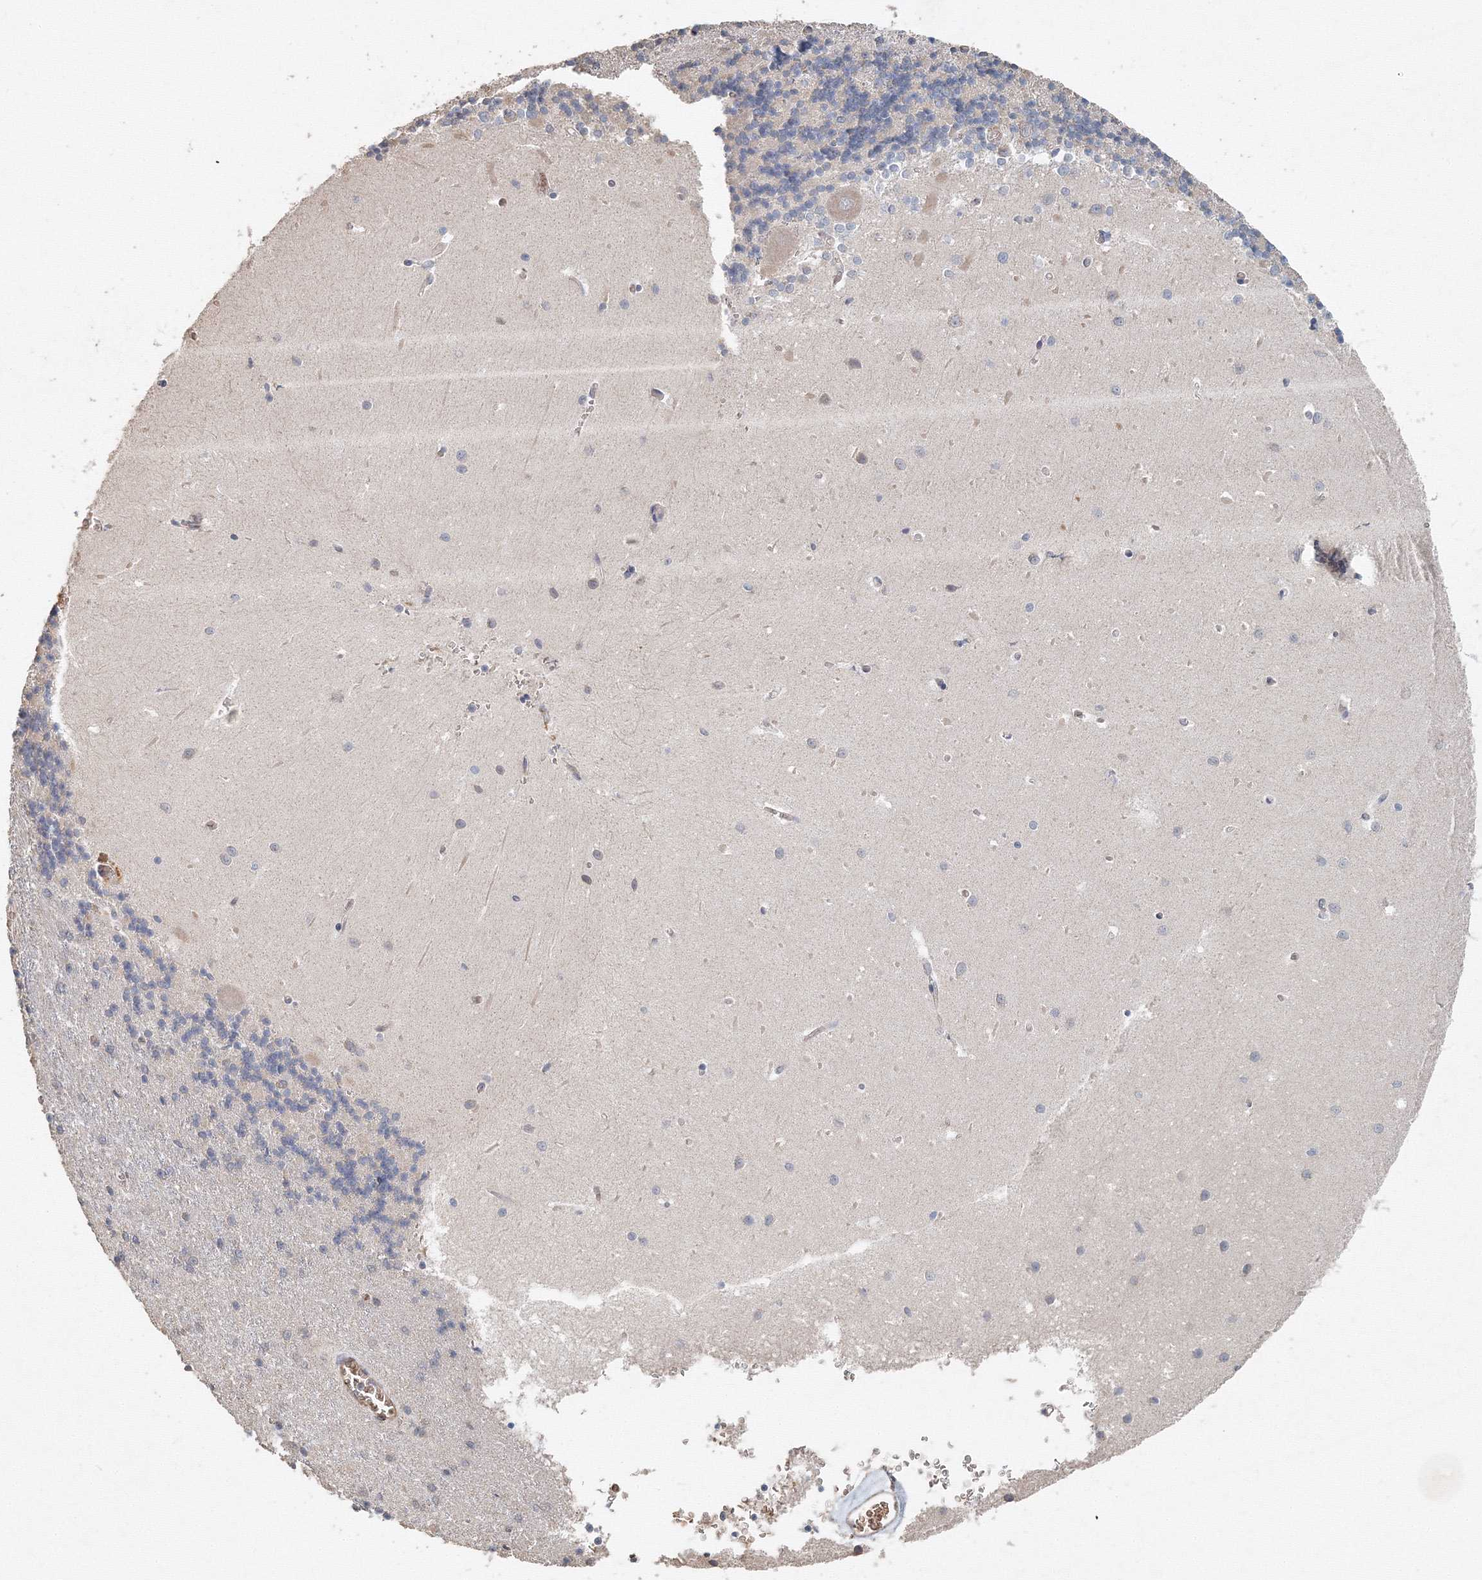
{"staining": {"intensity": "negative", "quantity": "none", "location": "none"}, "tissue": "cerebellum", "cell_type": "Cells in granular layer", "image_type": "normal", "snomed": [{"axis": "morphology", "description": "Normal tissue, NOS"}, {"axis": "topography", "description": "Cerebellum"}], "caption": "Photomicrograph shows no protein positivity in cells in granular layer of unremarkable cerebellum.", "gene": "NALF2", "patient": {"sex": "male", "age": 37}}